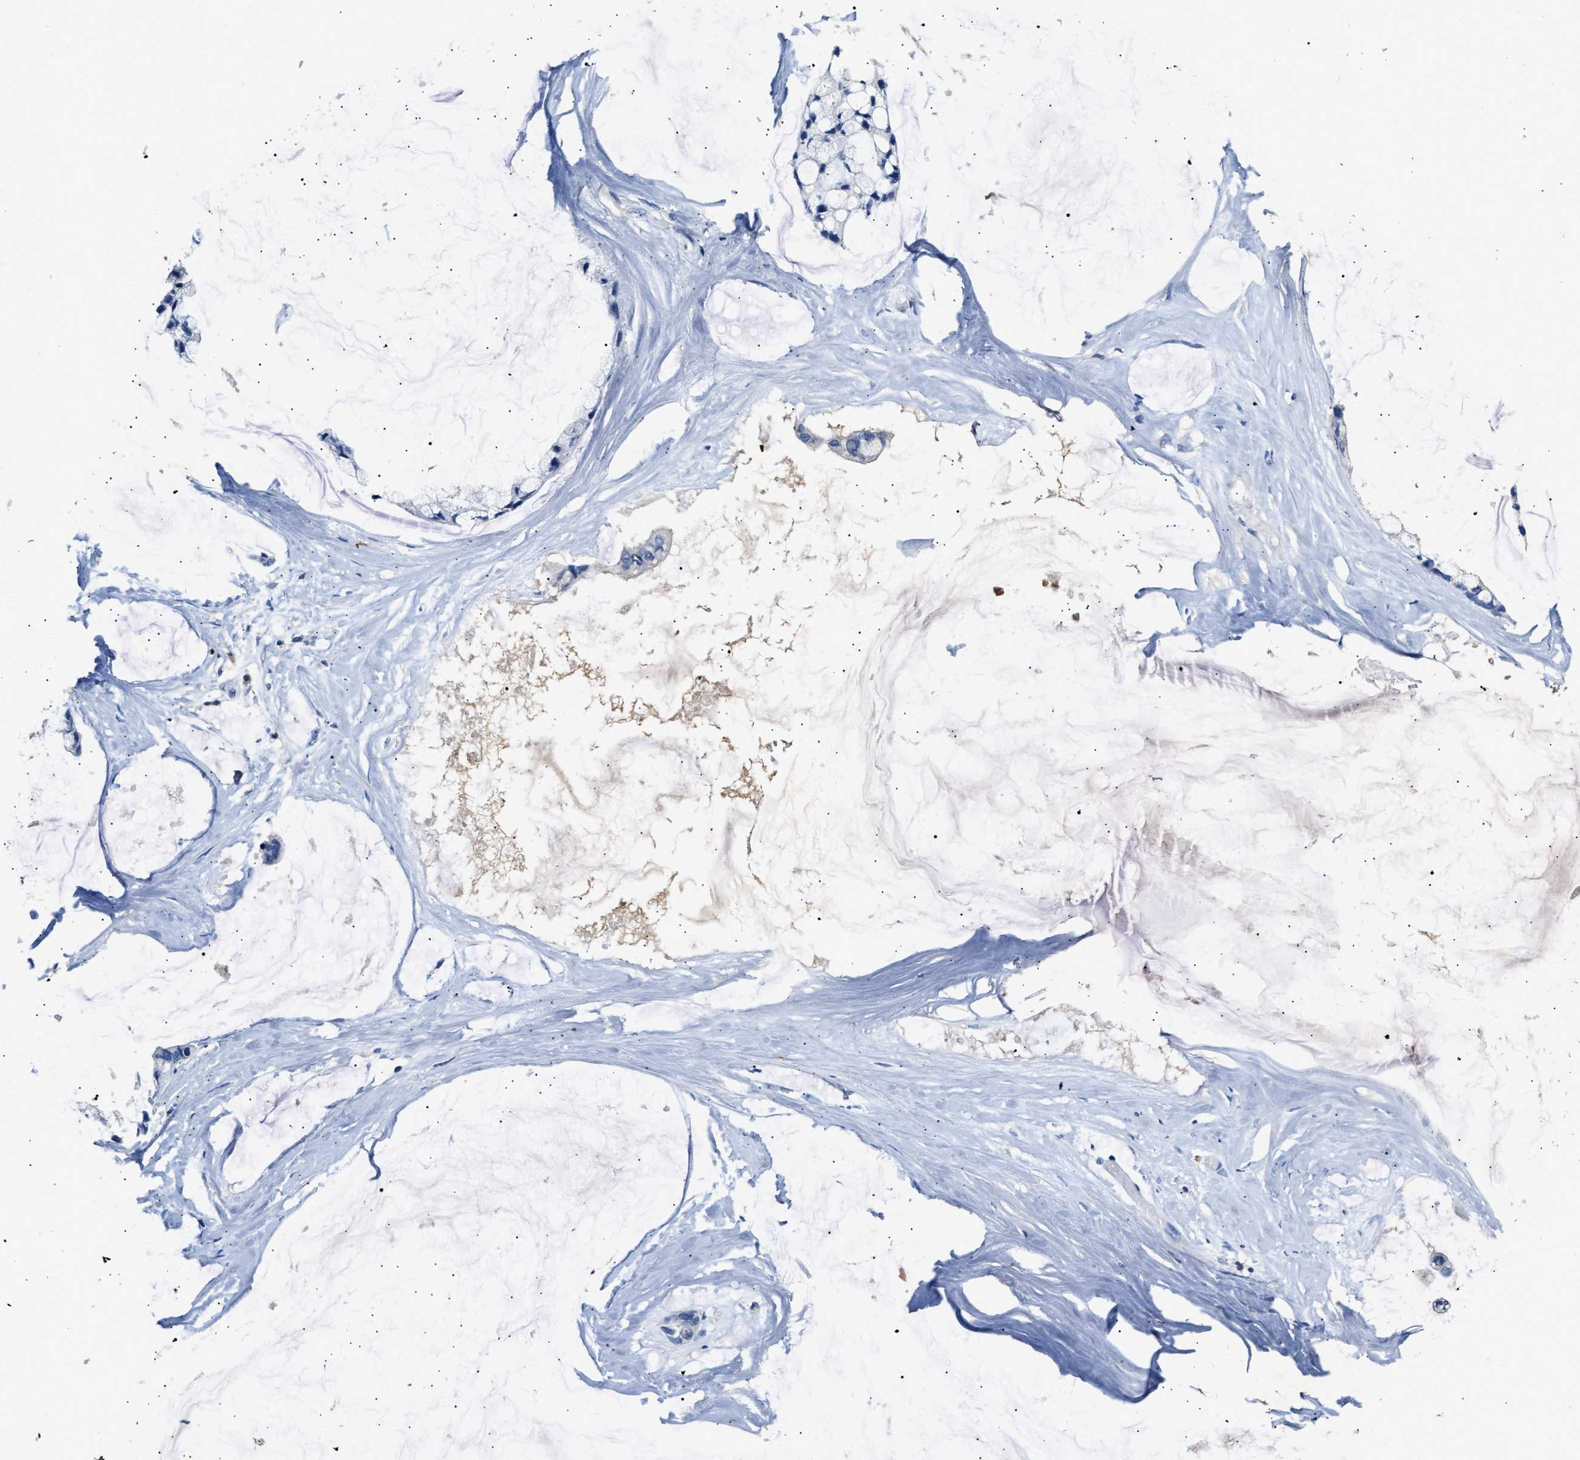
{"staining": {"intensity": "negative", "quantity": "none", "location": "none"}, "tissue": "ovarian cancer", "cell_type": "Tumor cells", "image_type": "cancer", "snomed": [{"axis": "morphology", "description": "Cystadenocarcinoma, mucinous, NOS"}, {"axis": "topography", "description": "Ovary"}], "caption": "Micrograph shows no protein staining in tumor cells of ovarian cancer tissue.", "gene": "SLCO2B1", "patient": {"sex": "female", "age": 39}}